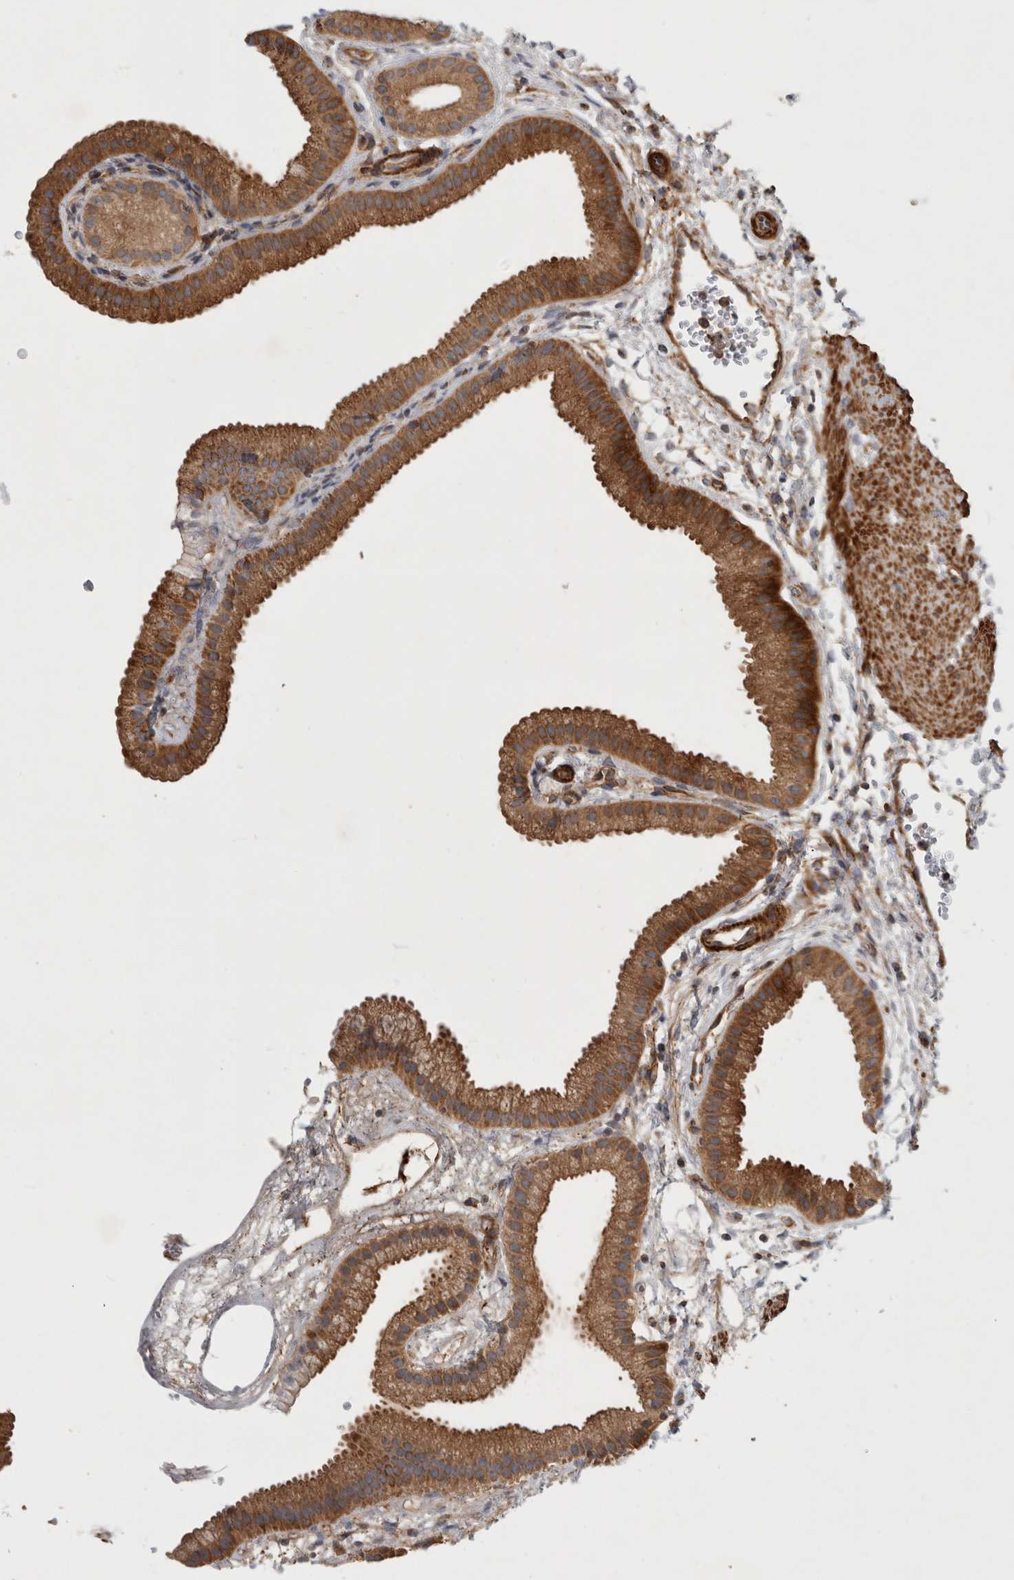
{"staining": {"intensity": "moderate", "quantity": ">75%", "location": "cytoplasmic/membranous"}, "tissue": "gallbladder", "cell_type": "Glandular cells", "image_type": "normal", "snomed": [{"axis": "morphology", "description": "Normal tissue, NOS"}, {"axis": "topography", "description": "Gallbladder"}], "caption": "Immunohistochemistry (IHC) (DAB) staining of unremarkable human gallbladder demonstrates moderate cytoplasmic/membranous protein staining in about >75% of glandular cells.", "gene": "SFXN2", "patient": {"sex": "female", "age": 64}}